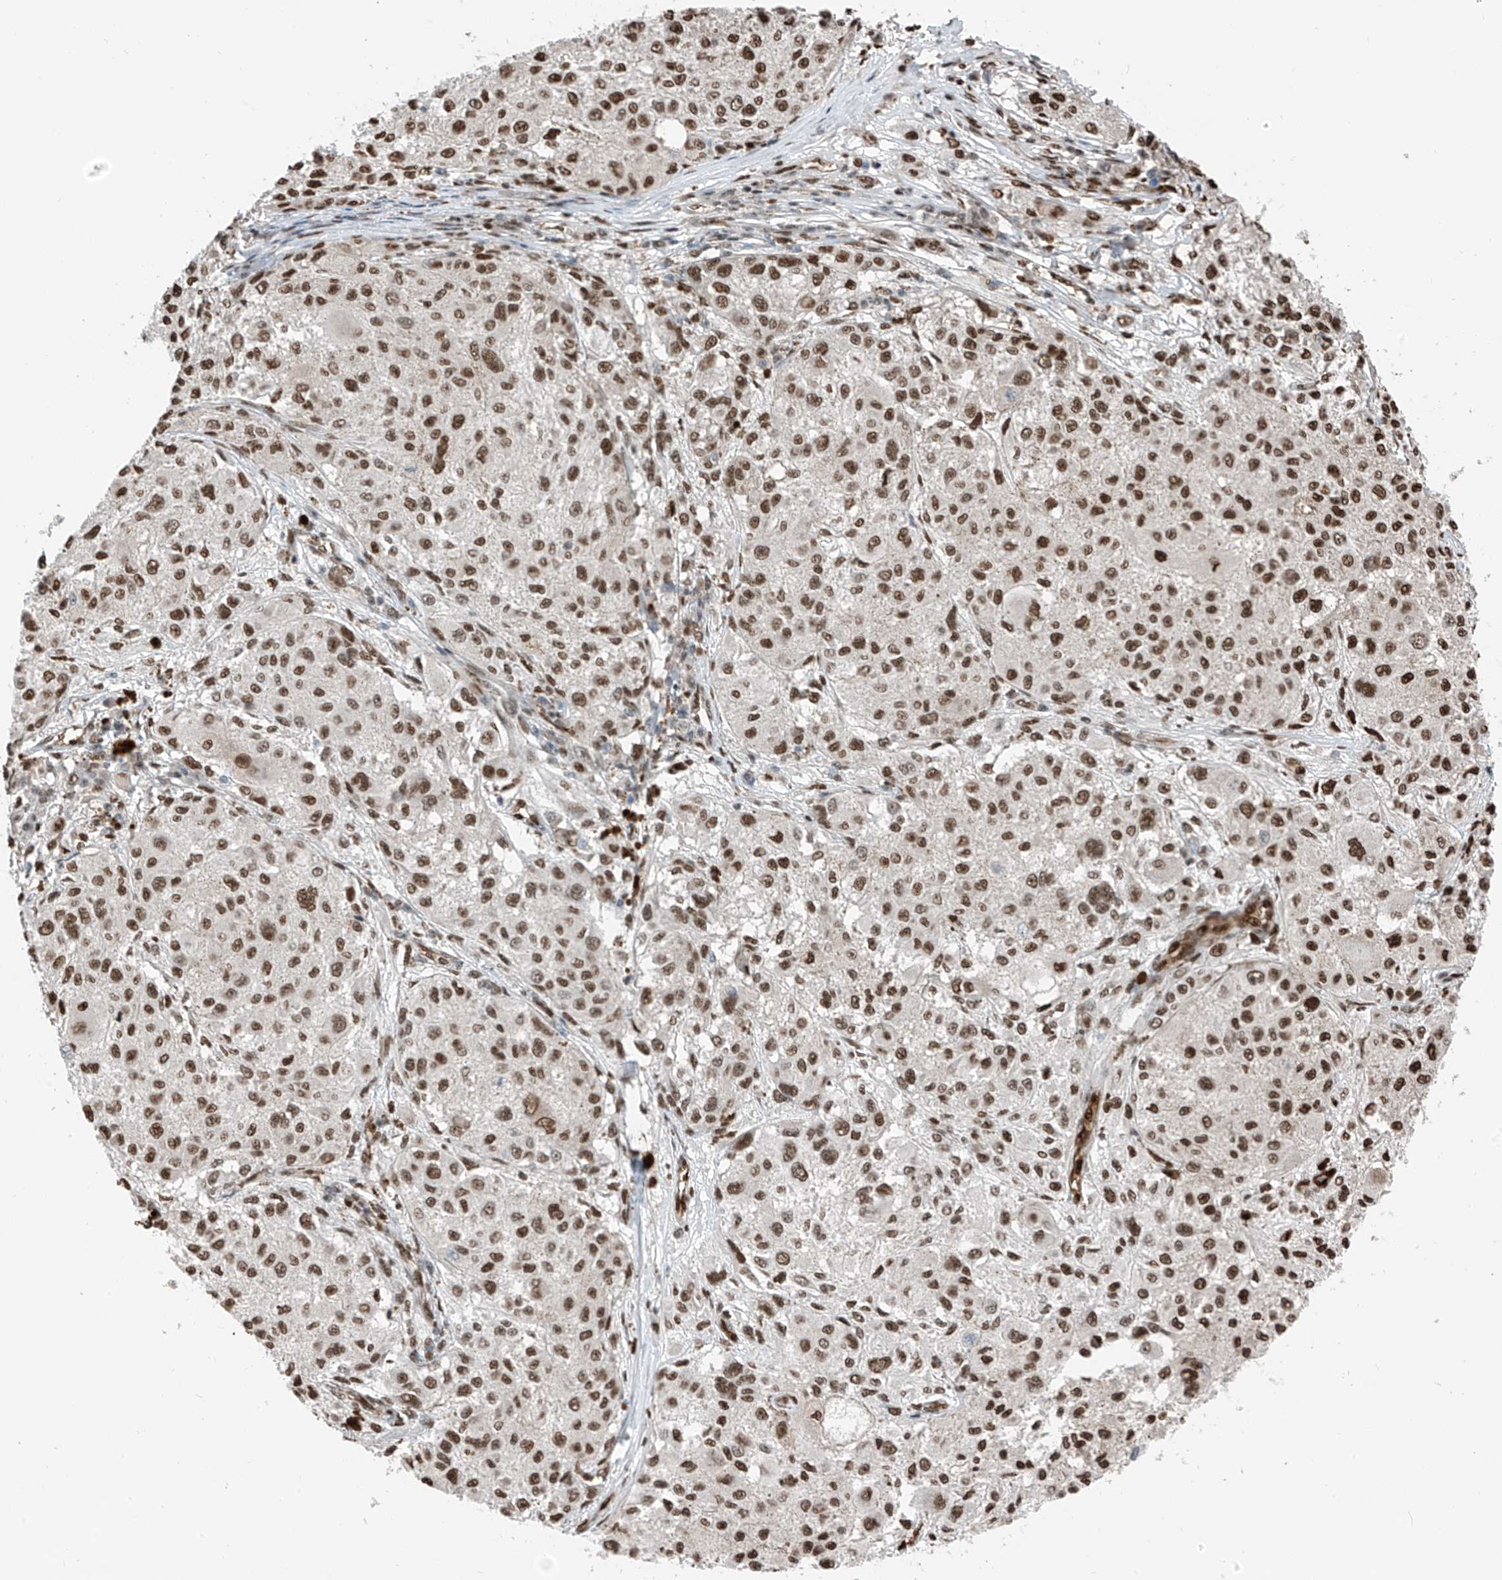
{"staining": {"intensity": "moderate", "quantity": ">75%", "location": "nuclear"}, "tissue": "melanoma", "cell_type": "Tumor cells", "image_type": "cancer", "snomed": [{"axis": "morphology", "description": "Necrosis, NOS"}, {"axis": "morphology", "description": "Malignant melanoma, NOS"}, {"axis": "topography", "description": "Skin"}], "caption": "Human malignant melanoma stained for a protein (brown) reveals moderate nuclear positive positivity in approximately >75% of tumor cells.", "gene": "RBP7", "patient": {"sex": "female", "age": 87}}